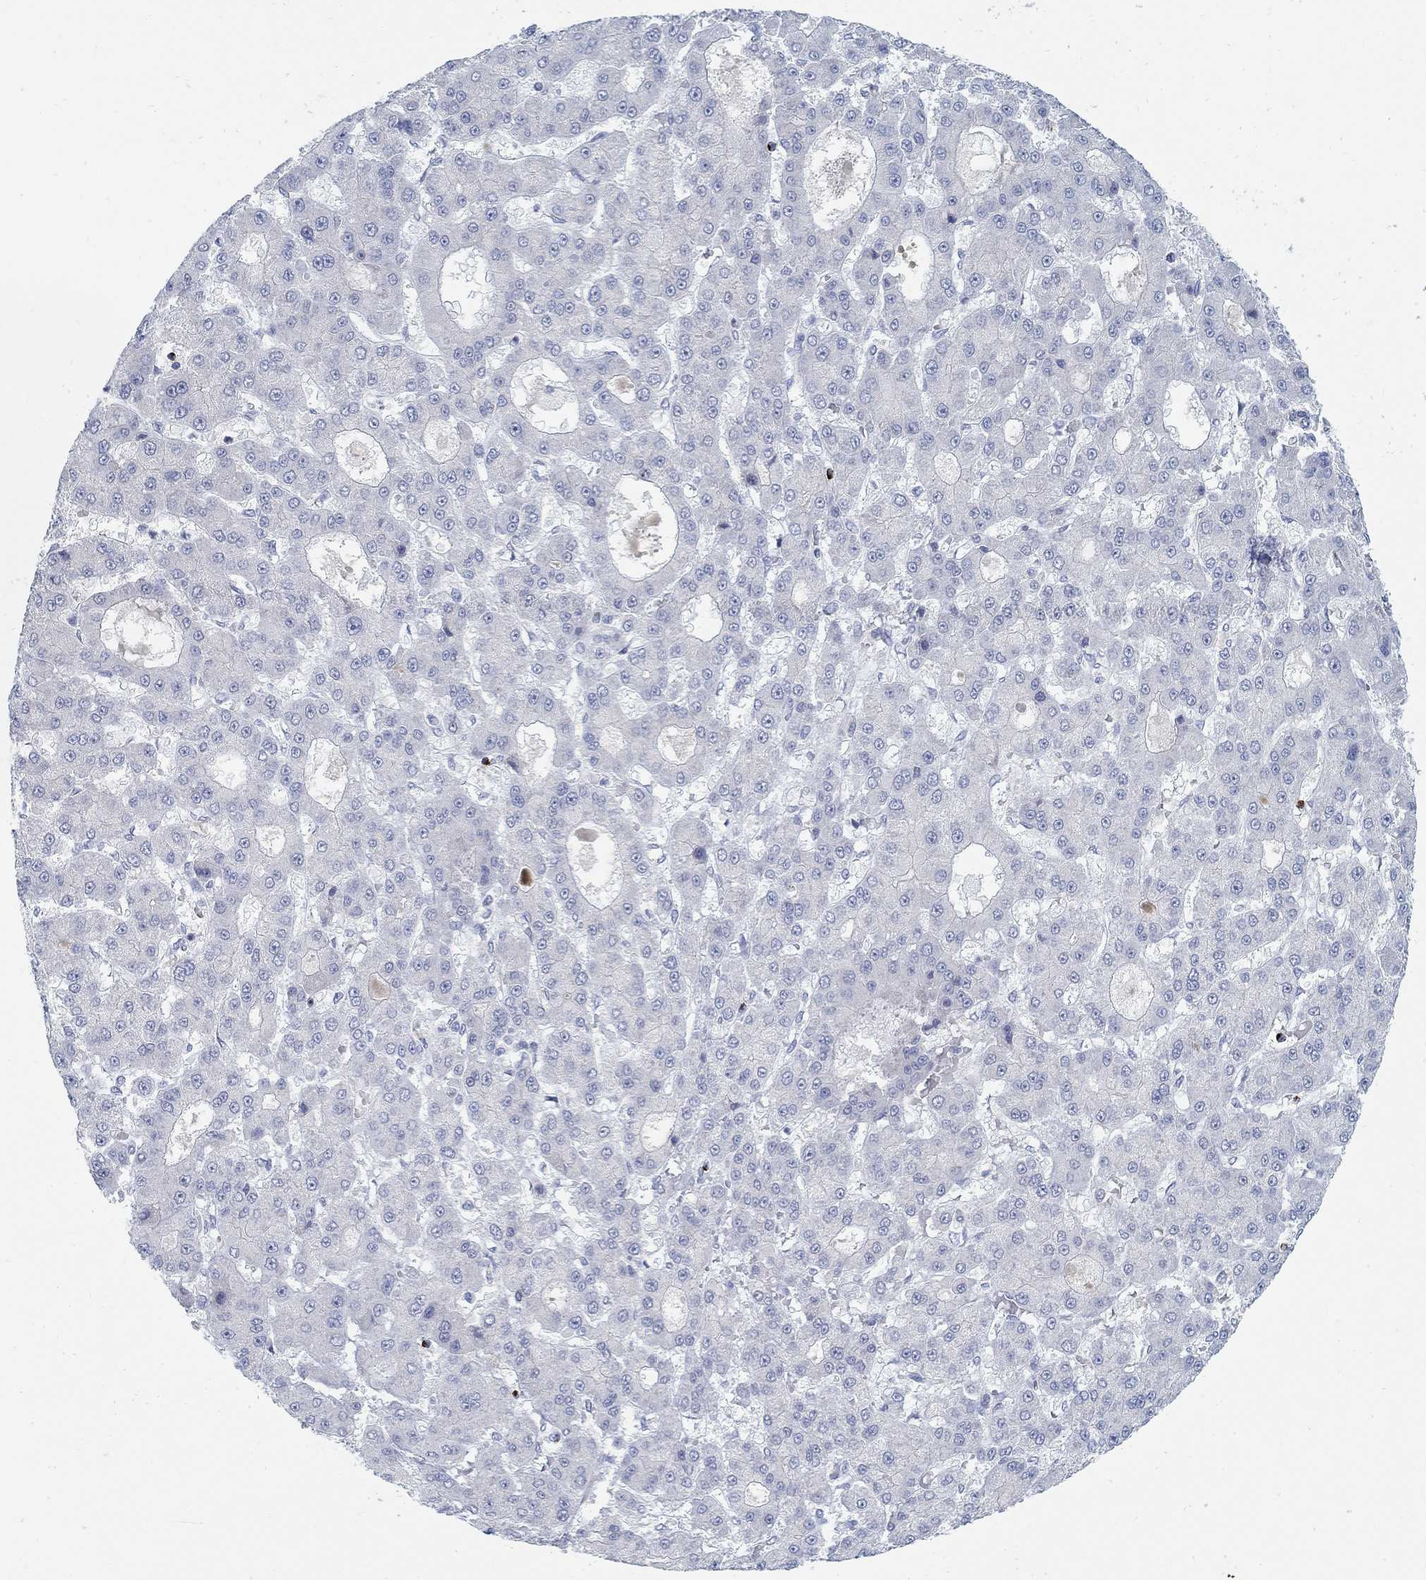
{"staining": {"intensity": "negative", "quantity": "none", "location": "none"}, "tissue": "liver cancer", "cell_type": "Tumor cells", "image_type": "cancer", "snomed": [{"axis": "morphology", "description": "Carcinoma, Hepatocellular, NOS"}, {"axis": "topography", "description": "Liver"}], "caption": "Tumor cells are negative for brown protein staining in liver cancer. The staining is performed using DAB (3,3'-diaminobenzidine) brown chromogen with nuclei counter-stained in using hematoxylin.", "gene": "ANO7", "patient": {"sex": "male", "age": 70}}